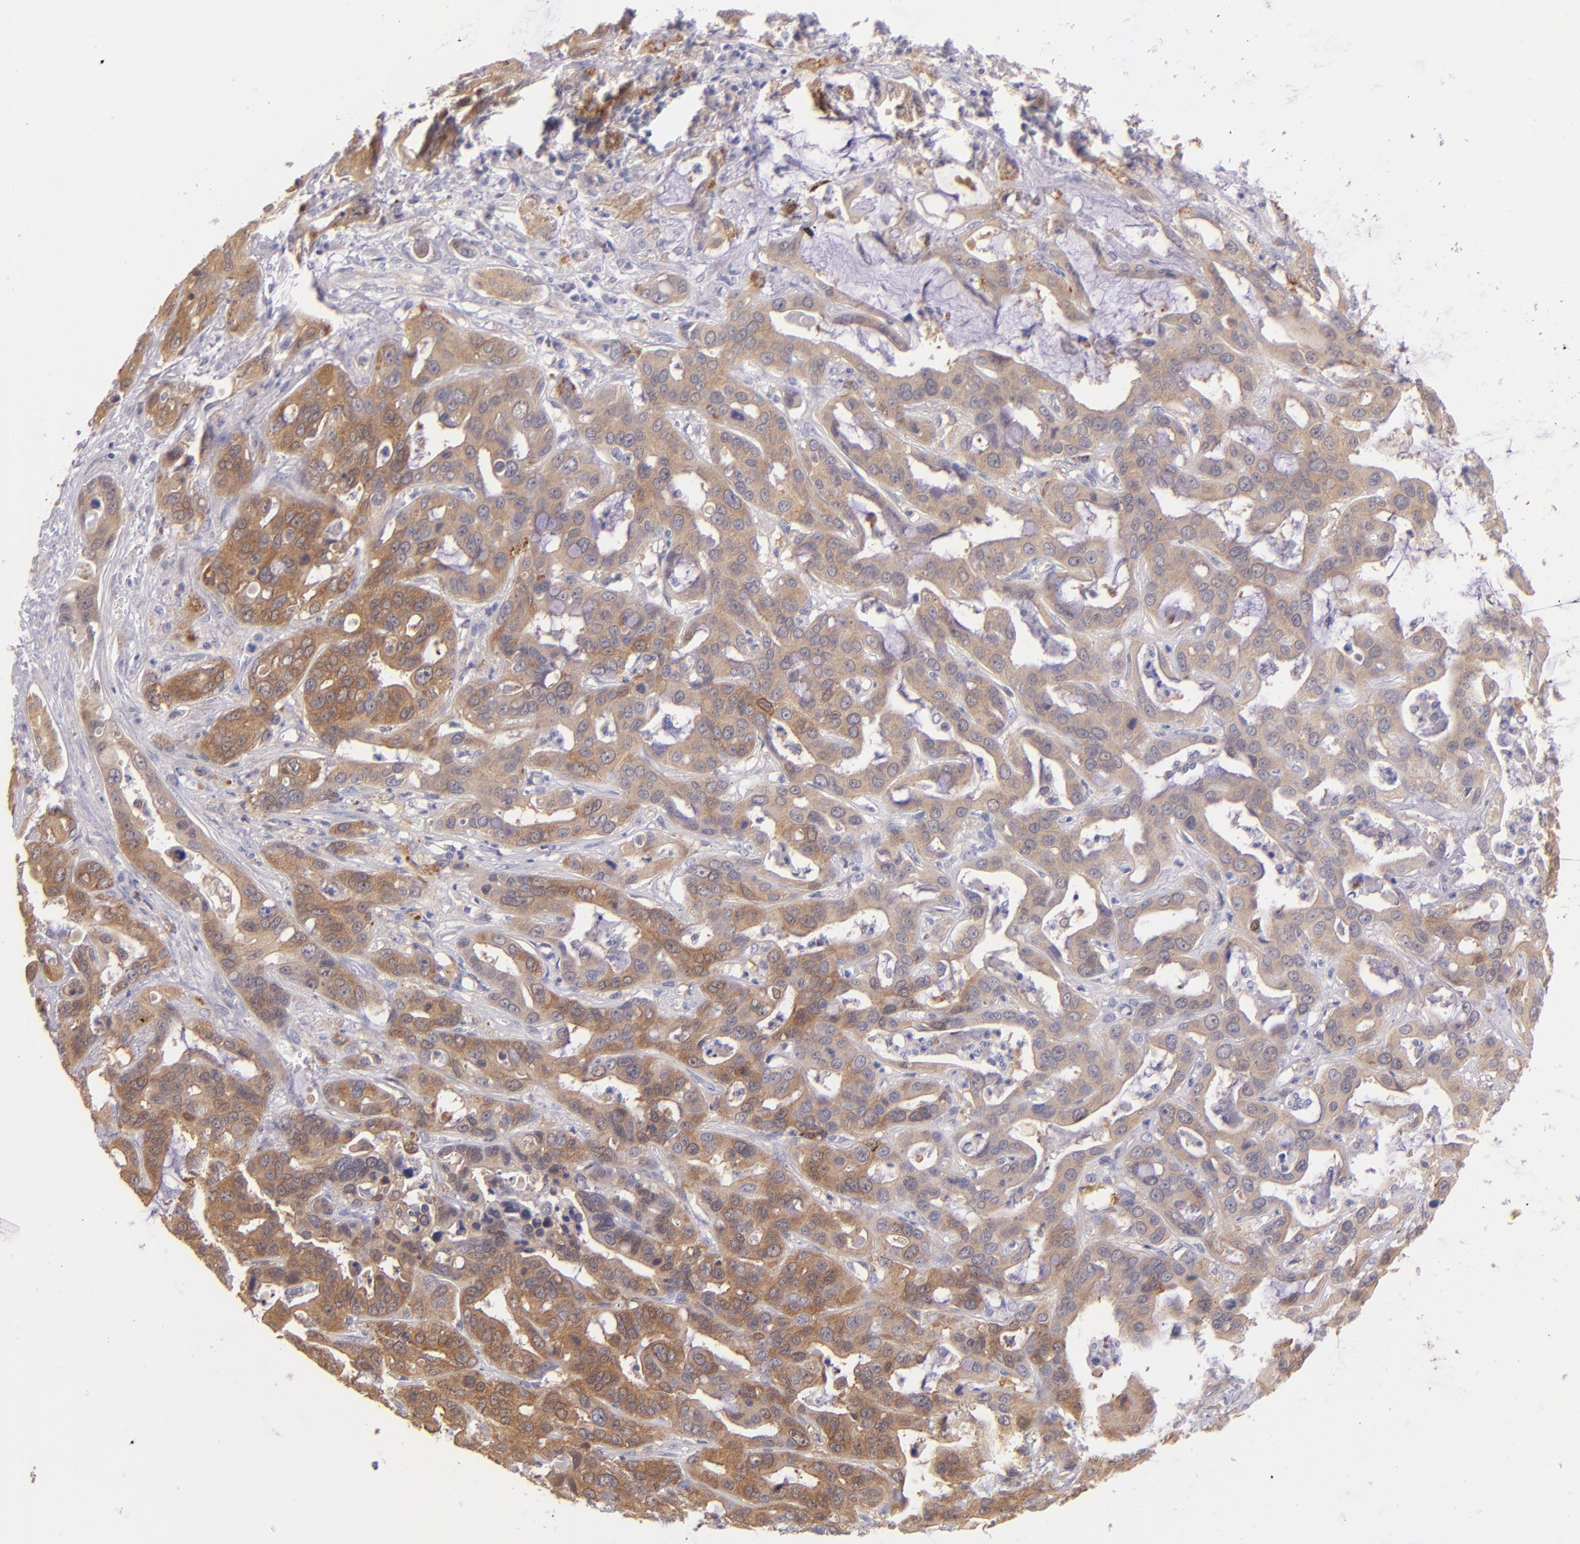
{"staining": {"intensity": "moderate", "quantity": ">75%", "location": "cytoplasmic/membranous"}, "tissue": "liver cancer", "cell_type": "Tumor cells", "image_type": "cancer", "snomed": [{"axis": "morphology", "description": "Cholangiocarcinoma"}, {"axis": "topography", "description": "Liver"}], "caption": "Liver cancer stained with a brown dye demonstrates moderate cytoplasmic/membranous positive staining in about >75% of tumor cells.", "gene": "SH2D4A", "patient": {"sex": "female", "age": 65}}